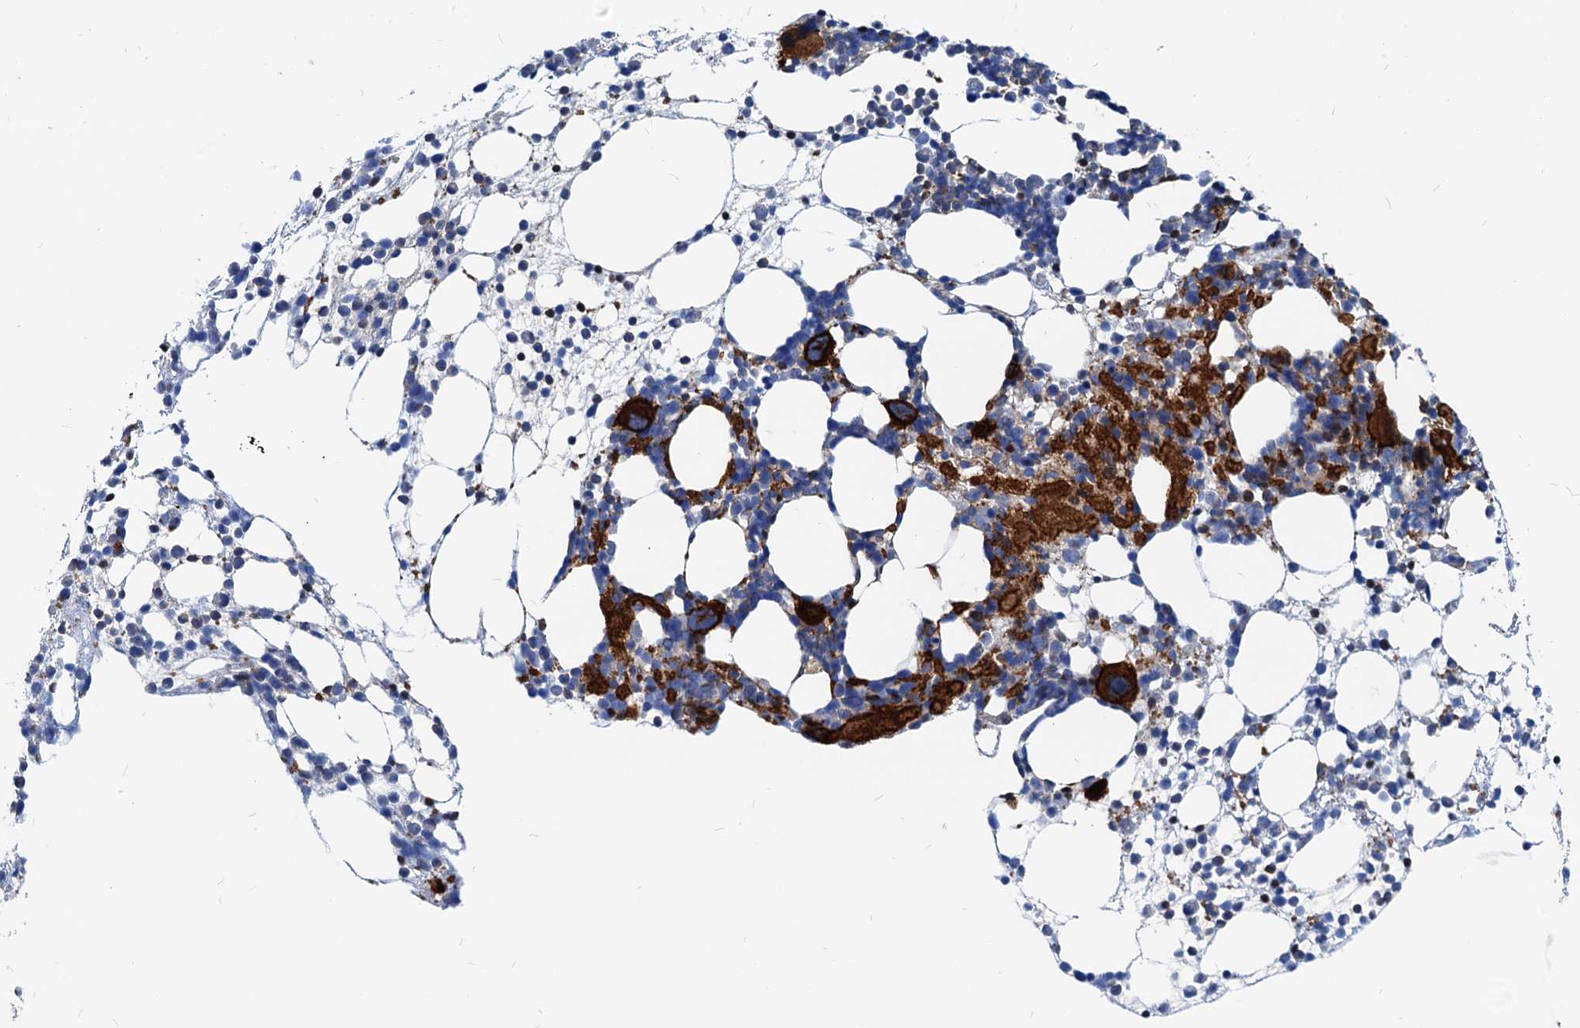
{"staining": {"intensity": "strong", "quantity": "<25%", "location": "cytoplasmic/membranous"}, "tissue": "bone marrow", "cell_type": "Hematopoietic cells", "image_type": "normal", "snomed": [{"axis": "morphology", "description": "Normal tissue, NOS"}, {"axis": "topography", "description": "Bone marrow"}], "caption": "This histopathology image displays immunohistochemistry staining of benign bone marrow, with medium strong cytoplasmic/membranous staining in about <25% of hematopoietic cells.", "gene": "LCP2", "patient": {"sex": "female", "age": 57}}